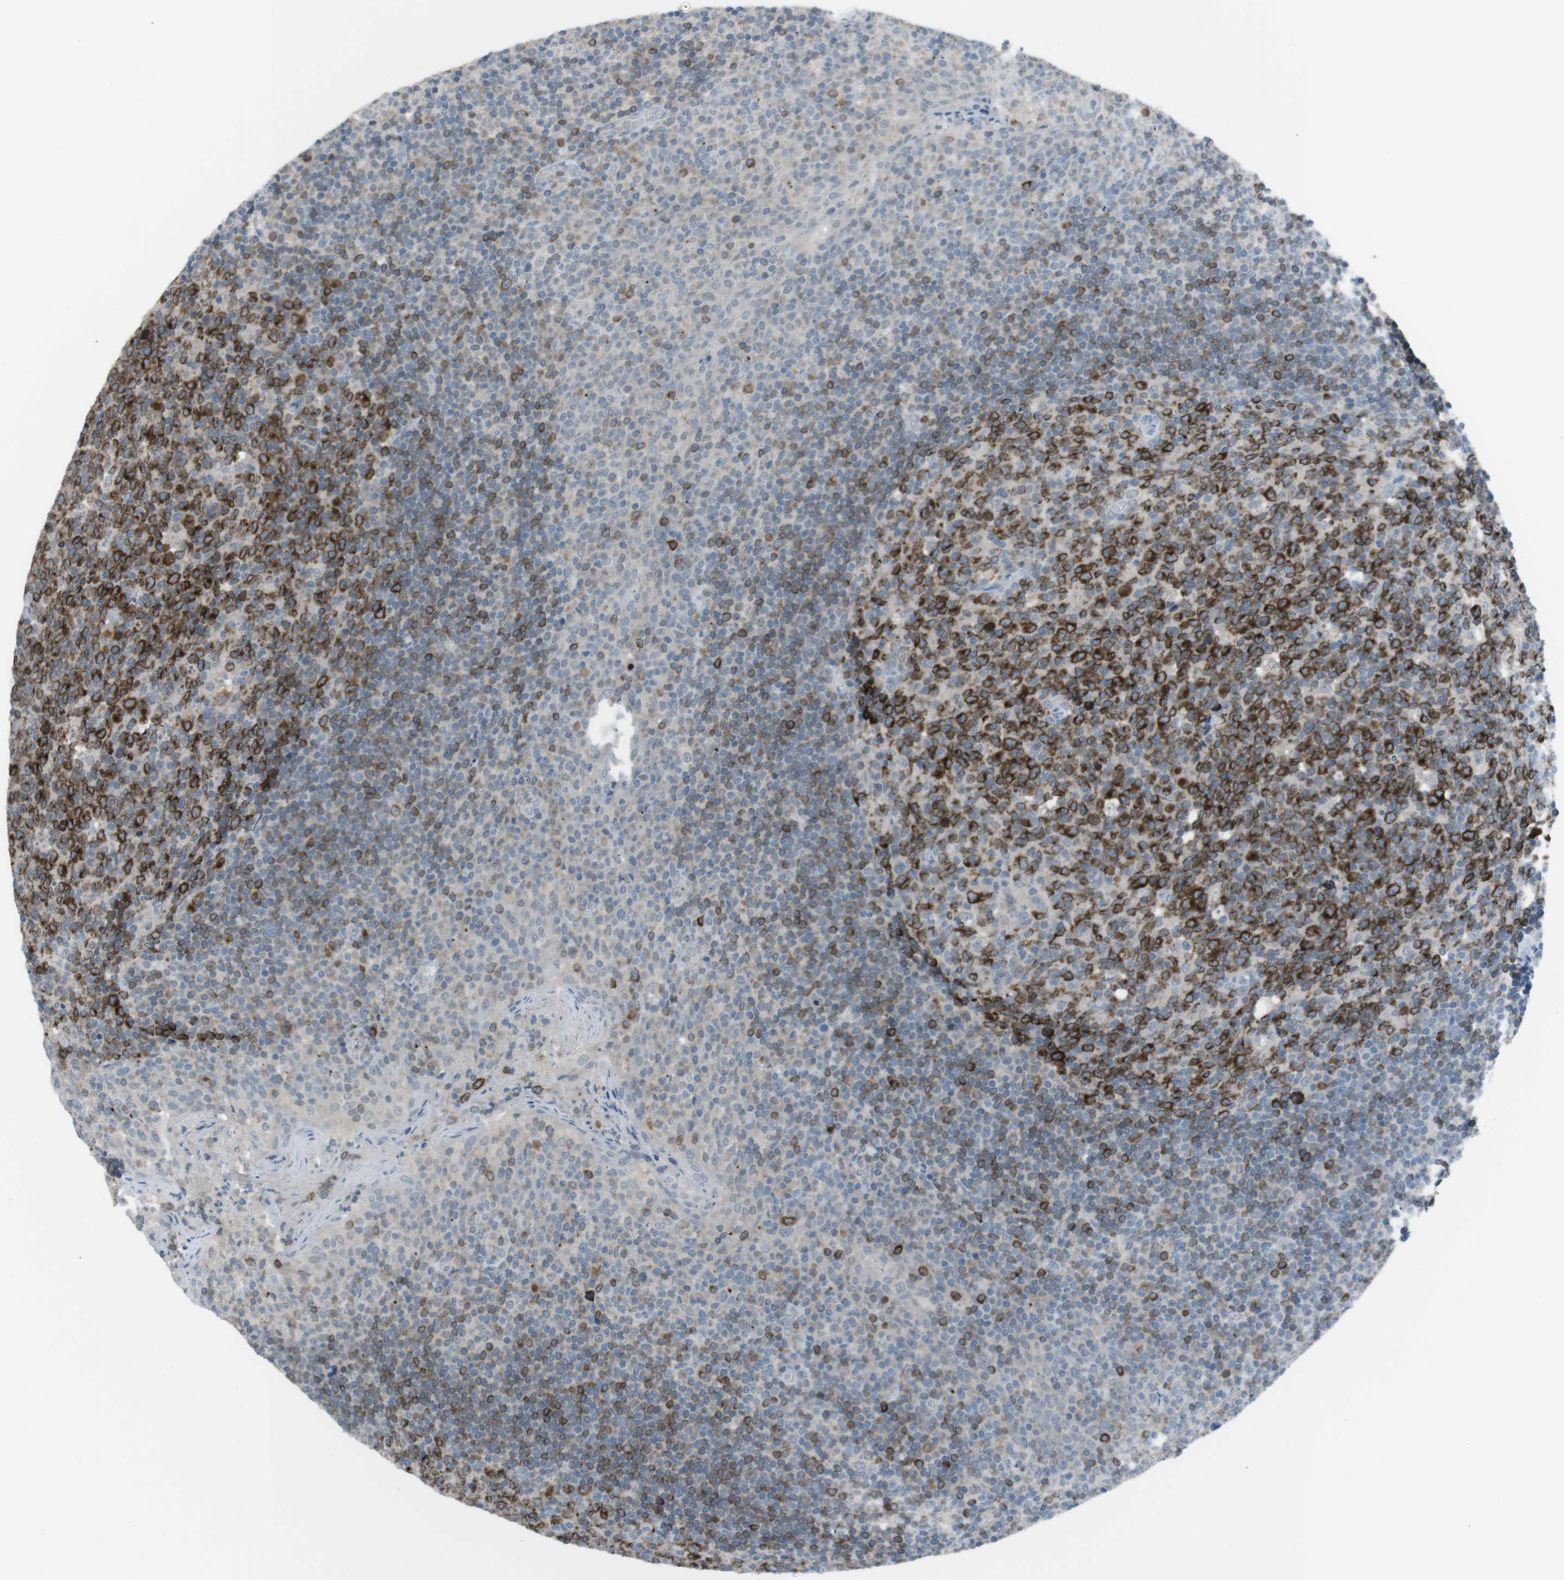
{"staining": {"intensity": "strong", "quantity": ">75%", "location": "cytoplasmic/membranous"}, "tissue": "tonsil", "cell_type": "Germinal center cells", "image_type": "normal", "snomed": [{"axis": "morphology", "description": "Normal tissue, NOS"}, {"axis": "topography", "description": "Tonsil"}], "caption": "Protein staining shows strong cytoplasmic/membranous staining in approximately >75% of germinal center cells in unremarkable tonsil.", "gene": "FCRLA", "patient": {"sex": "male", "age": 17}}